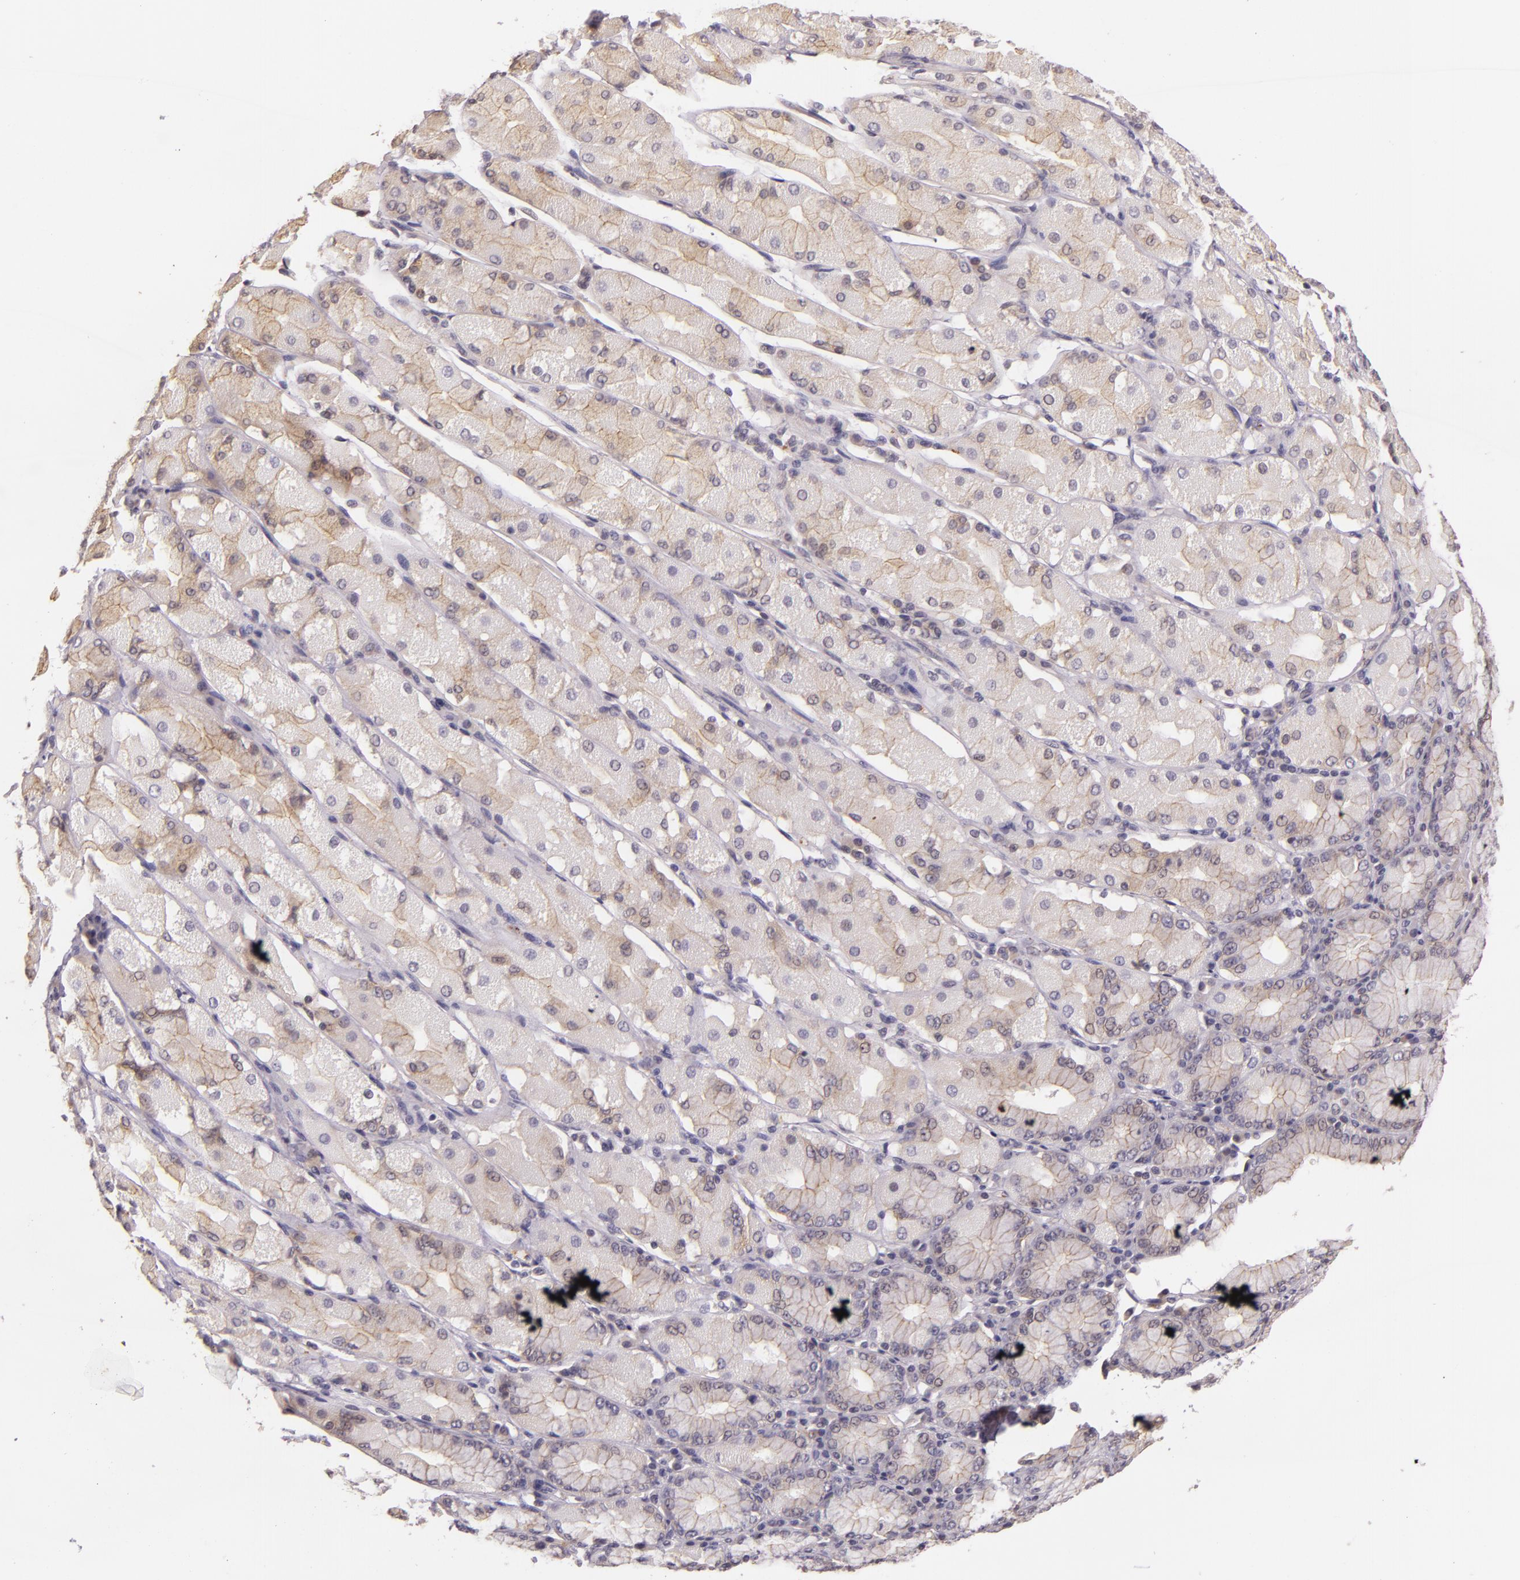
{"staining": {"intensity": "weak", "quantity": "<25%", "location": "cytoplasmic/membranous"}, "tissue": "stomach cancer", "cell_type": "Tumor cells", "image_type": "cancer", "snomed": [{"axis": "morphology", "description": "Adenocarcinoma, NOS"}, {"axis": "topography", "description": "Stomach, upper"}], "caption": "Stomach adenocarcinoma stained for a protein using immunohistochemistry shows no expression tumor cells.", "gene": "ARMH4", "patient": {"sex": "male", "age": 71}}